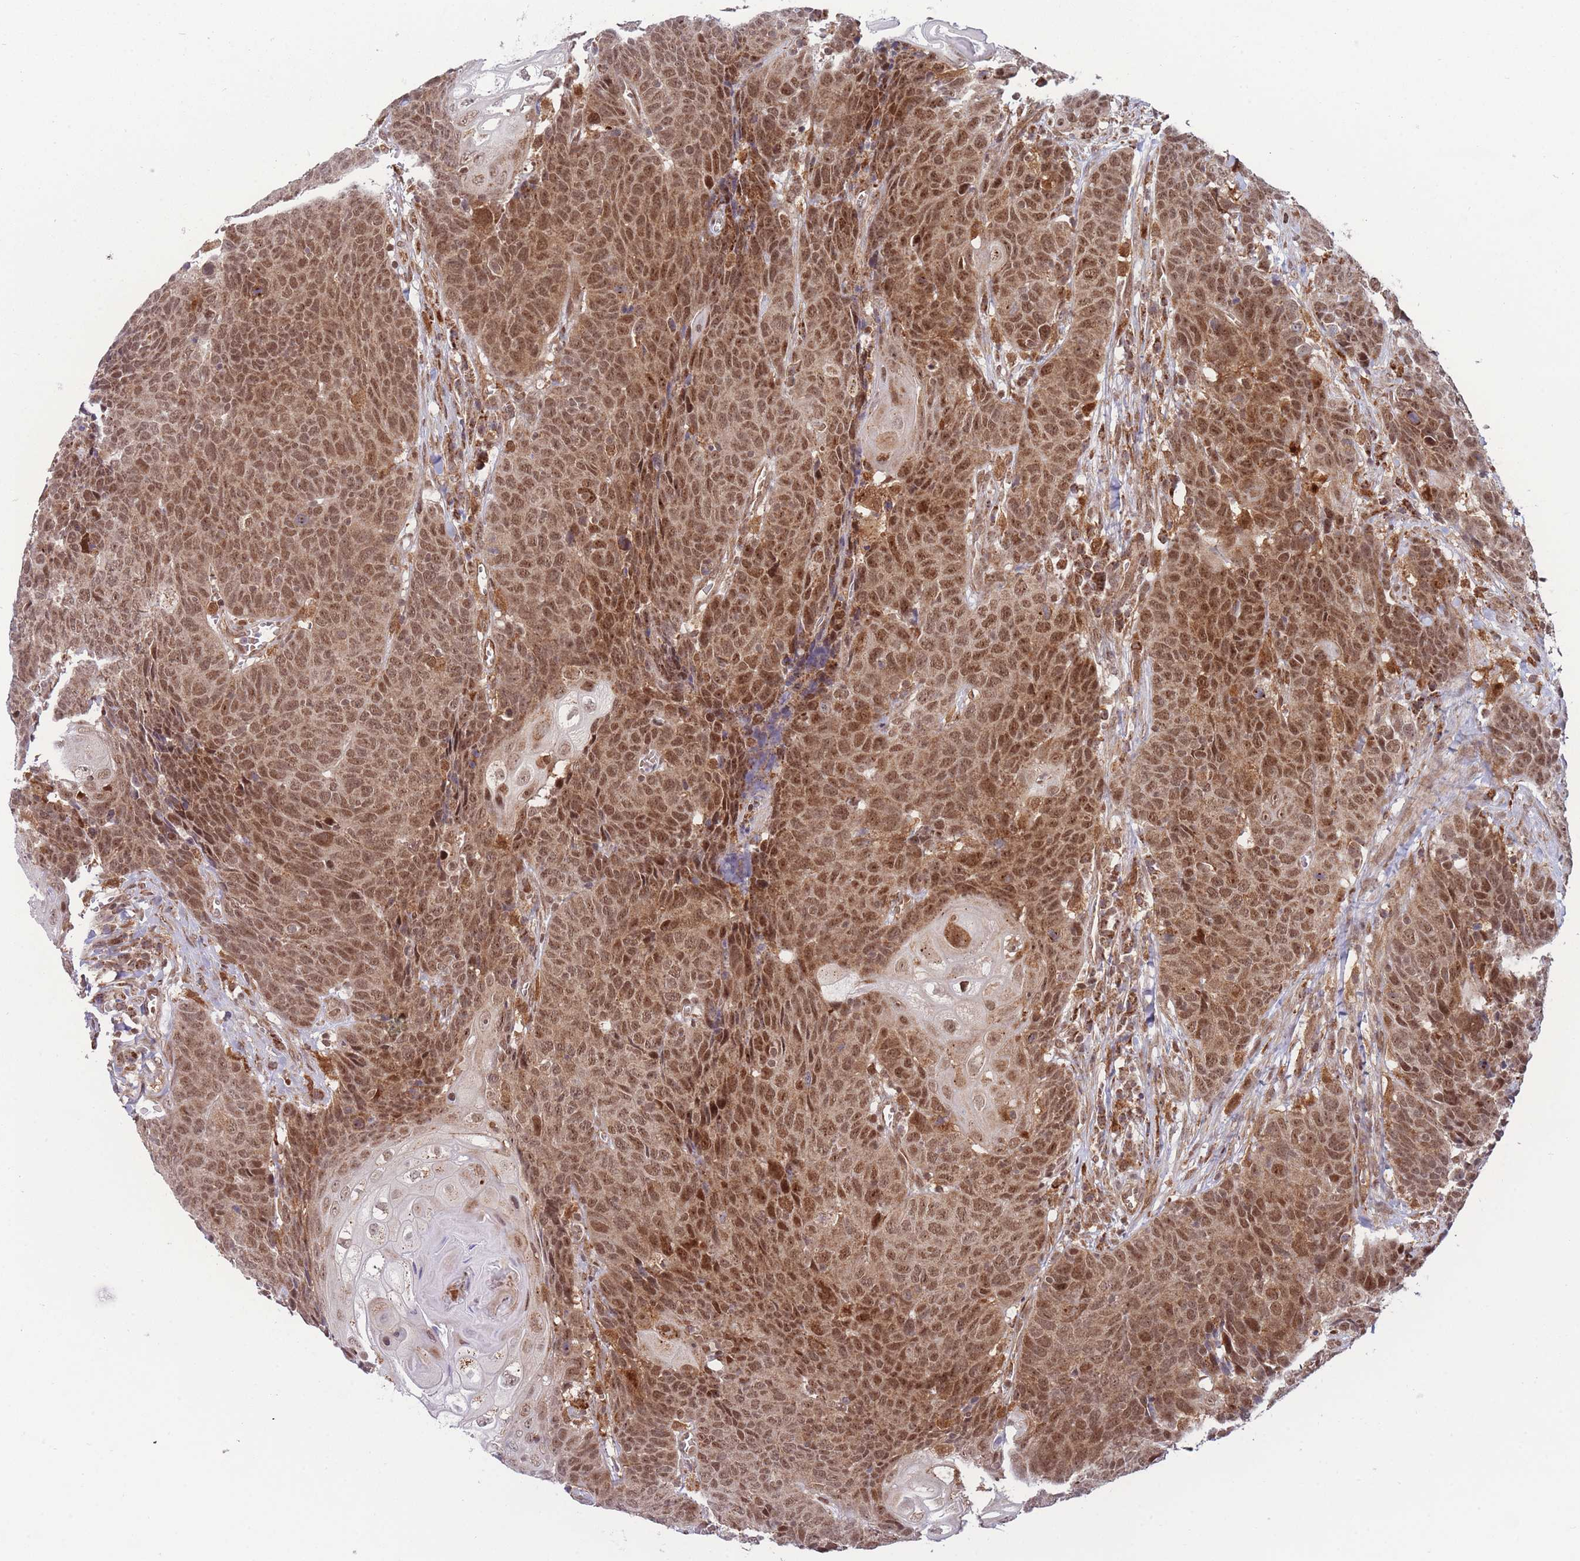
{"staining": {"intensity": "moderate", "quantity": ">75%", "location": "nuclear"}, "tissue": "head and neck cancer", "cell_type": "Tumor cells", "image_type": "cancer", "snomed": [{"axis": "morphology", "description": "Squamous cell carcinoma, NOS"}, {"axis": "topography", "description": "Head-Neck"}], "caption": "DAB immunohistochemical staining of head and neck squamous cell carcinoma displays moderate nuclear protein expression in approximately >75% of tumor cells.", "gene": "BOD1L1", "patient": {"sex": "male", "age": 66}}